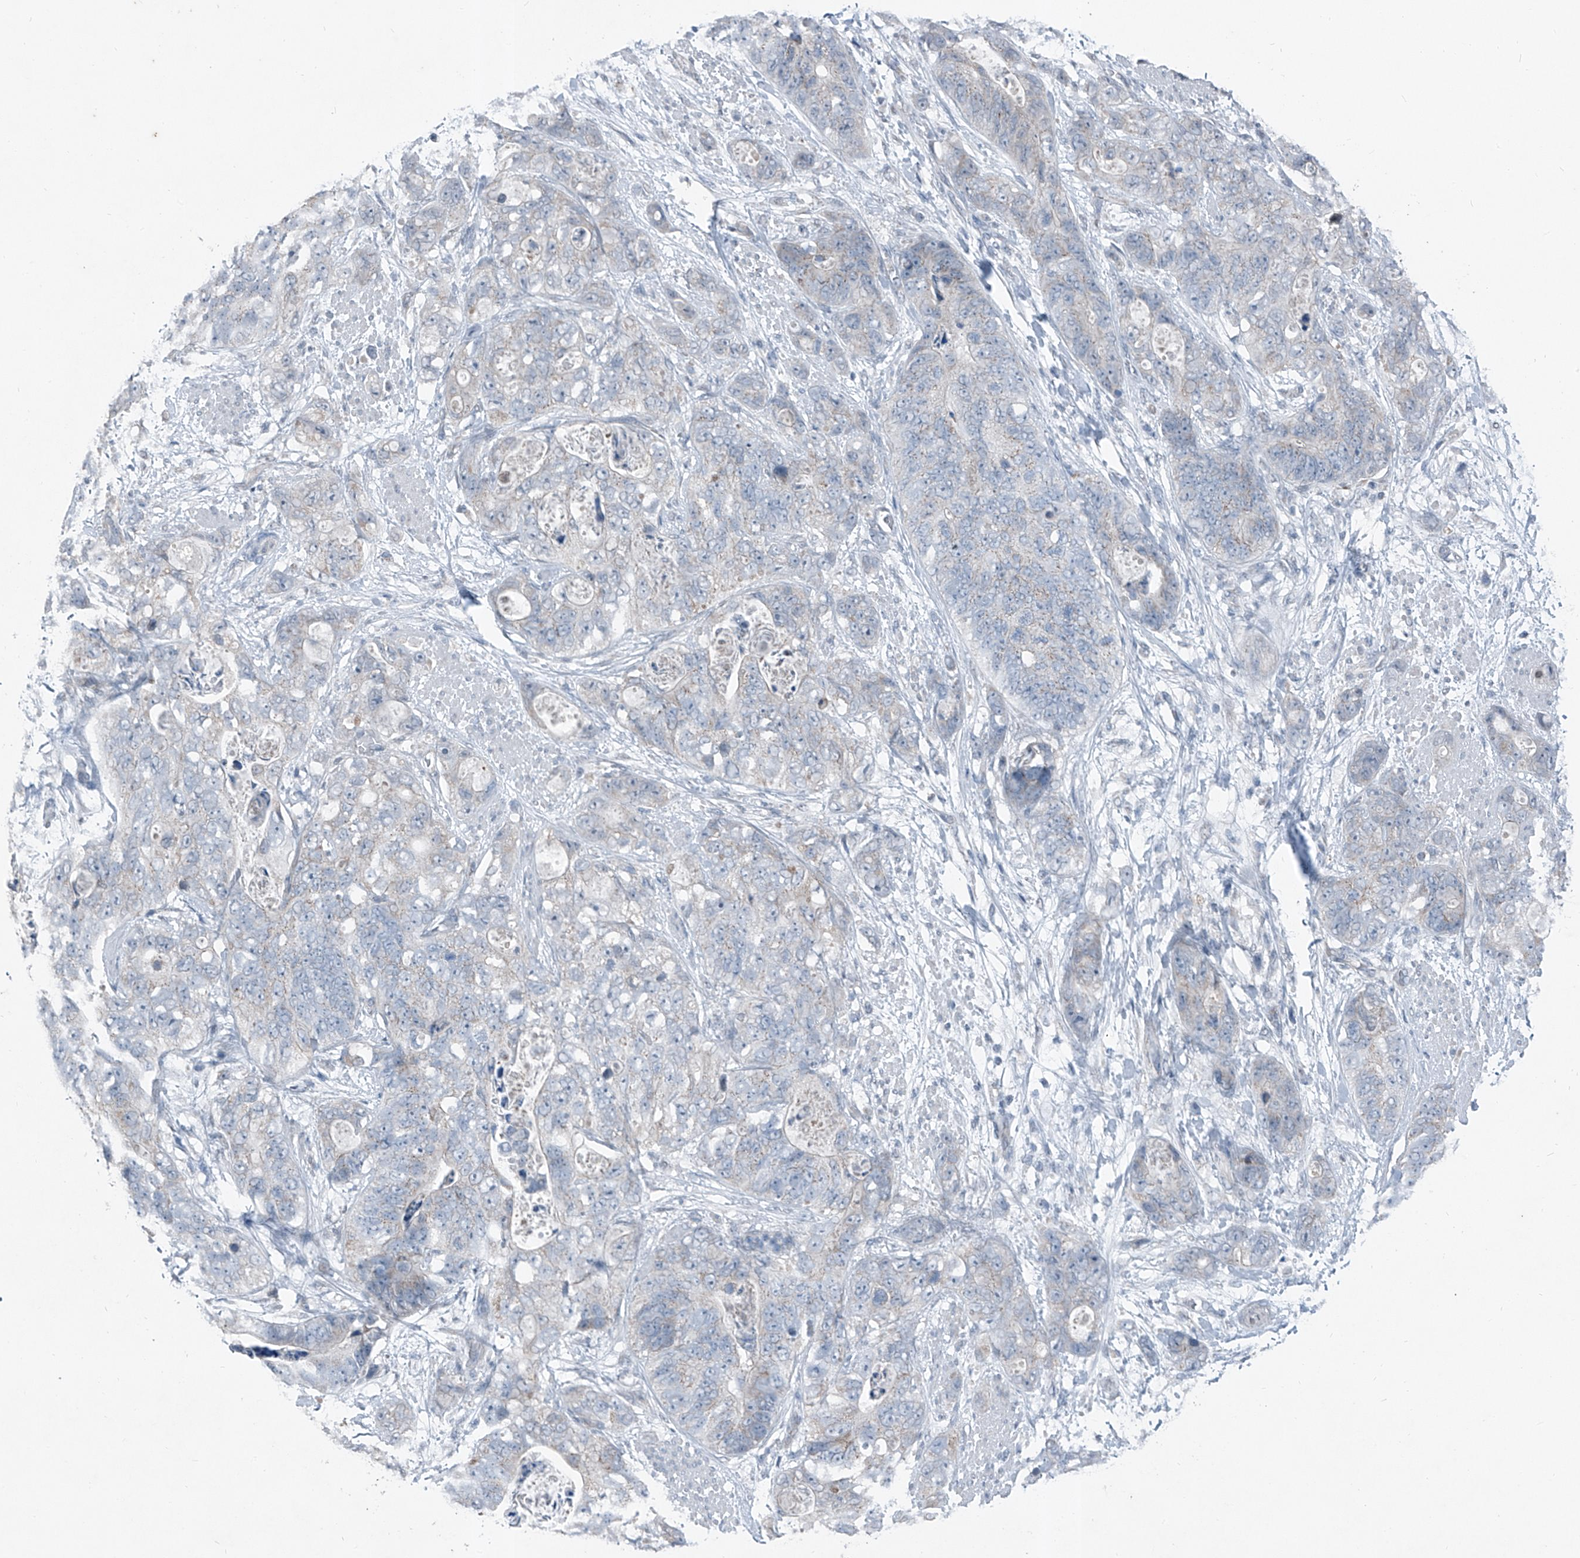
{"staining": {"intensity": "negative", "quantity": "none", "location": "none"}, "tissue": "stomach cancer", "cell_type": "Tumor cells", "image_type": "cancer", "snomed": [{"axis": "morphology", "description": "Adenocarcinoma, NOS"}, {"axis": "topography", "description": "Stomach"}], "caption": "DAB immunohistochemical staining of stomach adenocarcinoma demonstrates no significant positivity in tumor cells.", "gene": "DYRK1B", "patient": {"sex": "female", "age": 89}}